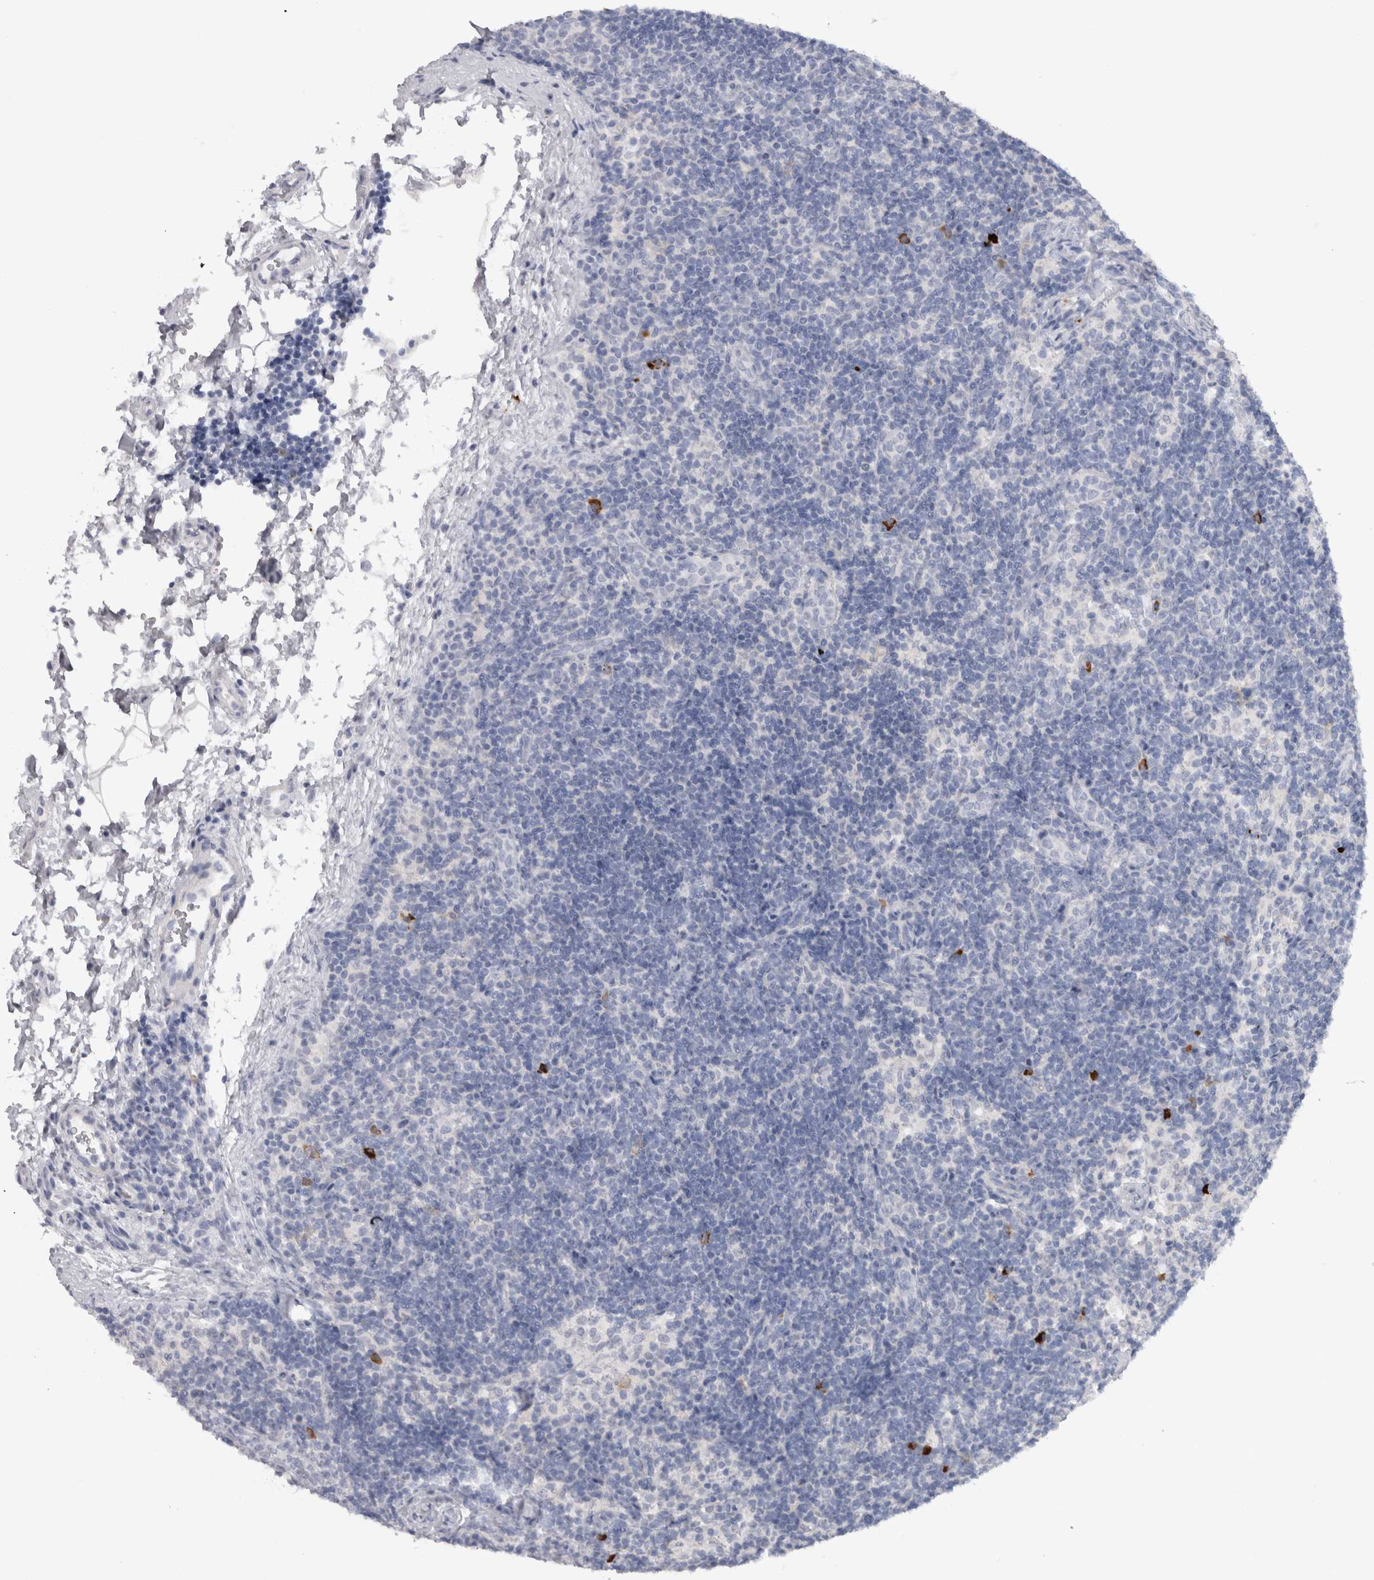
{"staining": {"intensity": "moderate", "quantity": "<25%", "location": "cytoplasmic/membranous"}, "tissue": "lymph node", "cell_type": "Germinal center cells", "image_type": "normal", "snomed": [{"axis": "morphology", "description": "Normal tissue, NOS"}, {"axis": "topography", "description": "Lymph node"}], "caption": "This histopathology image demonstrates benign lymph node stained with immunohistochemistry (IHC) to label a protein in brown. The cytoplasmic/membranous of germinal center cells show moderate positivity for the protein. Nuclei are counter-stained blue.", "gene": "CDH17", "patient": {"sex": "female", "age": 22}}